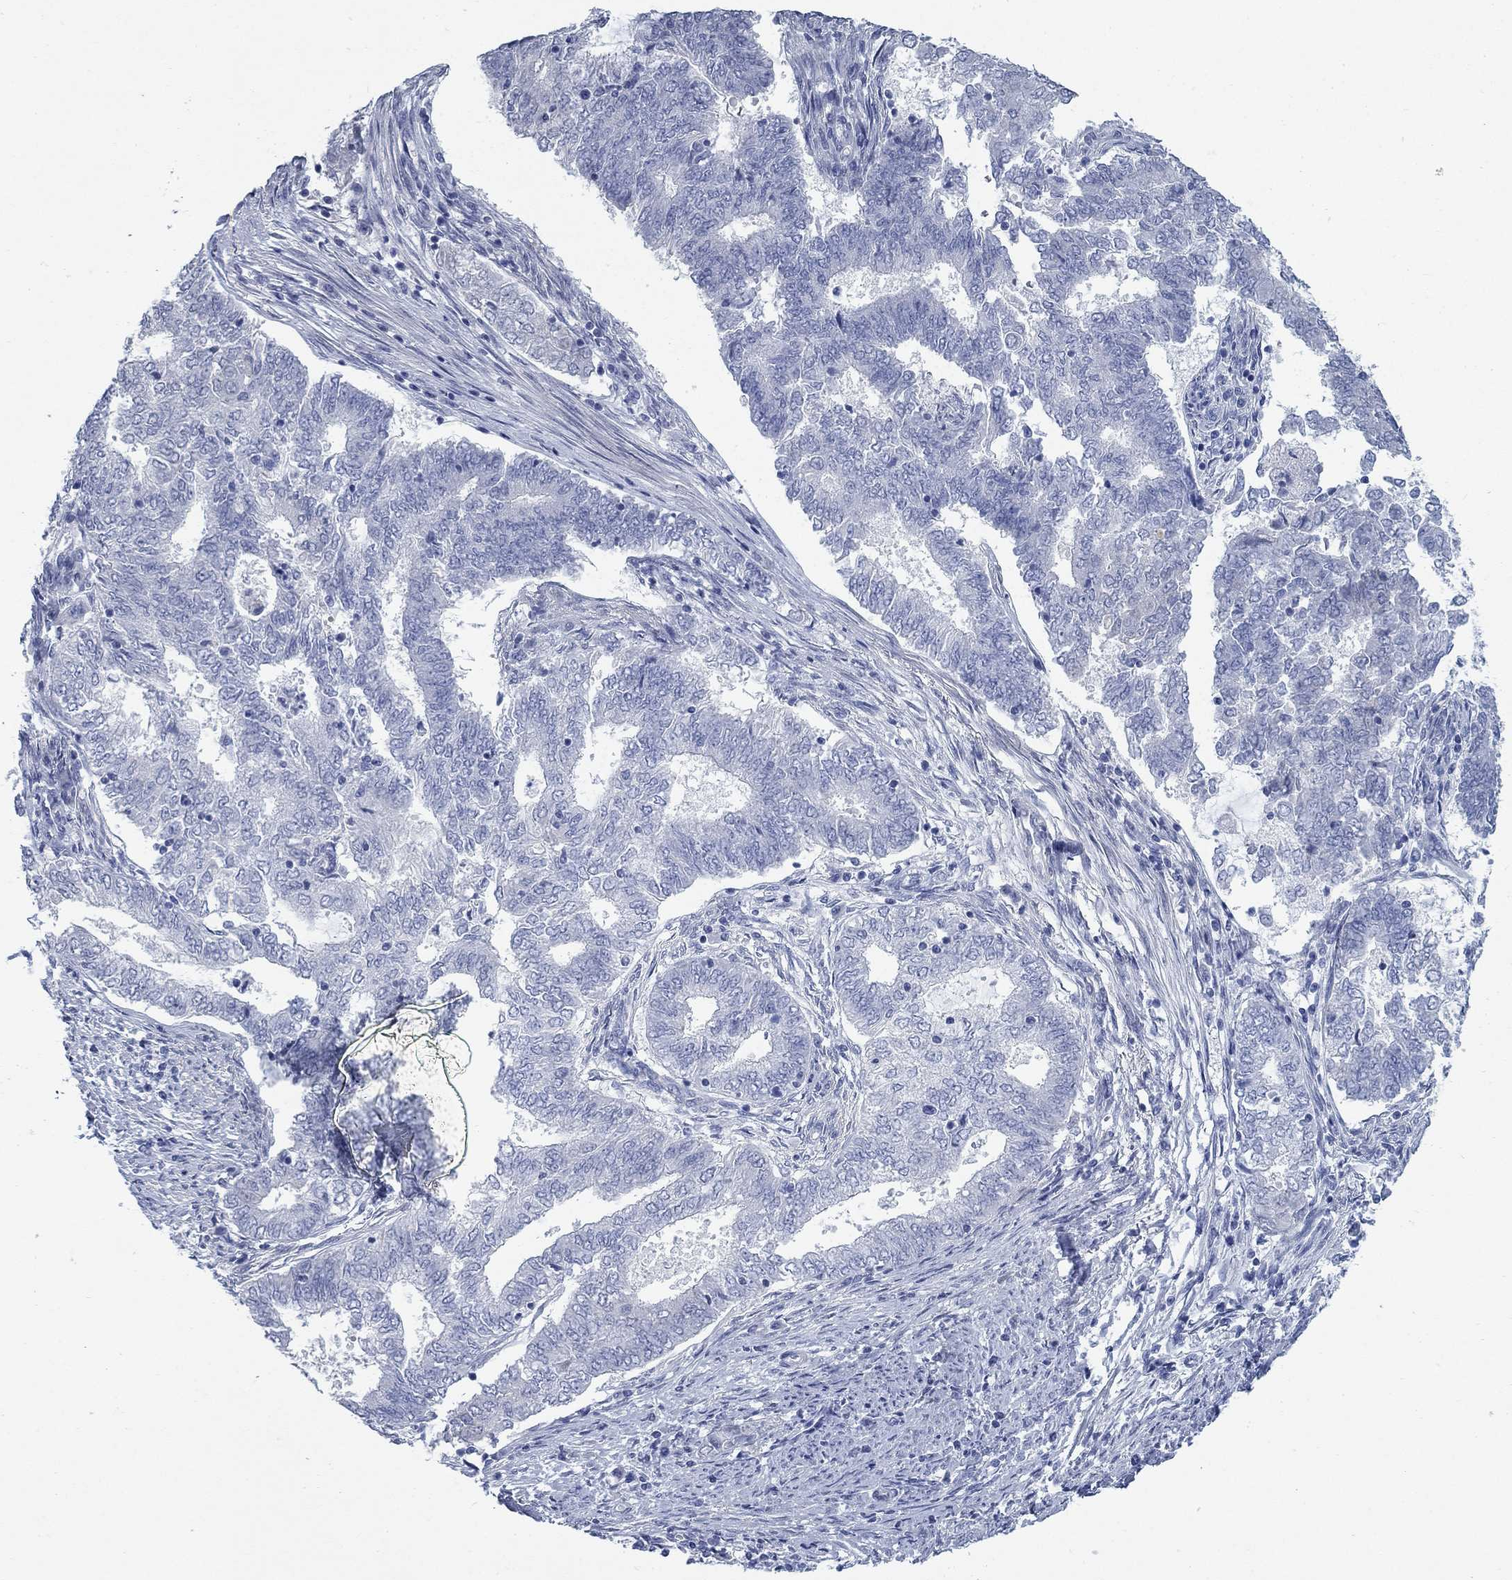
{"staining": {"intensity": "negative", "quantity": "none", "location": "none"}, "tissue": "endometrial cancer", "cell_type": "Tumor cells", "image_type": "cancer", "snomed": [{"axis": "morphology", "description": "Adenocarcinoma, NOS"}, {"axis": "topography", "description": "Endometrium"}], "caption": "Immunohistochemical staining of endometrial cancer reveals no significant expression in tumor cells.", "gene": "DNER", "patient": {"sex": "female", "age": 62}}